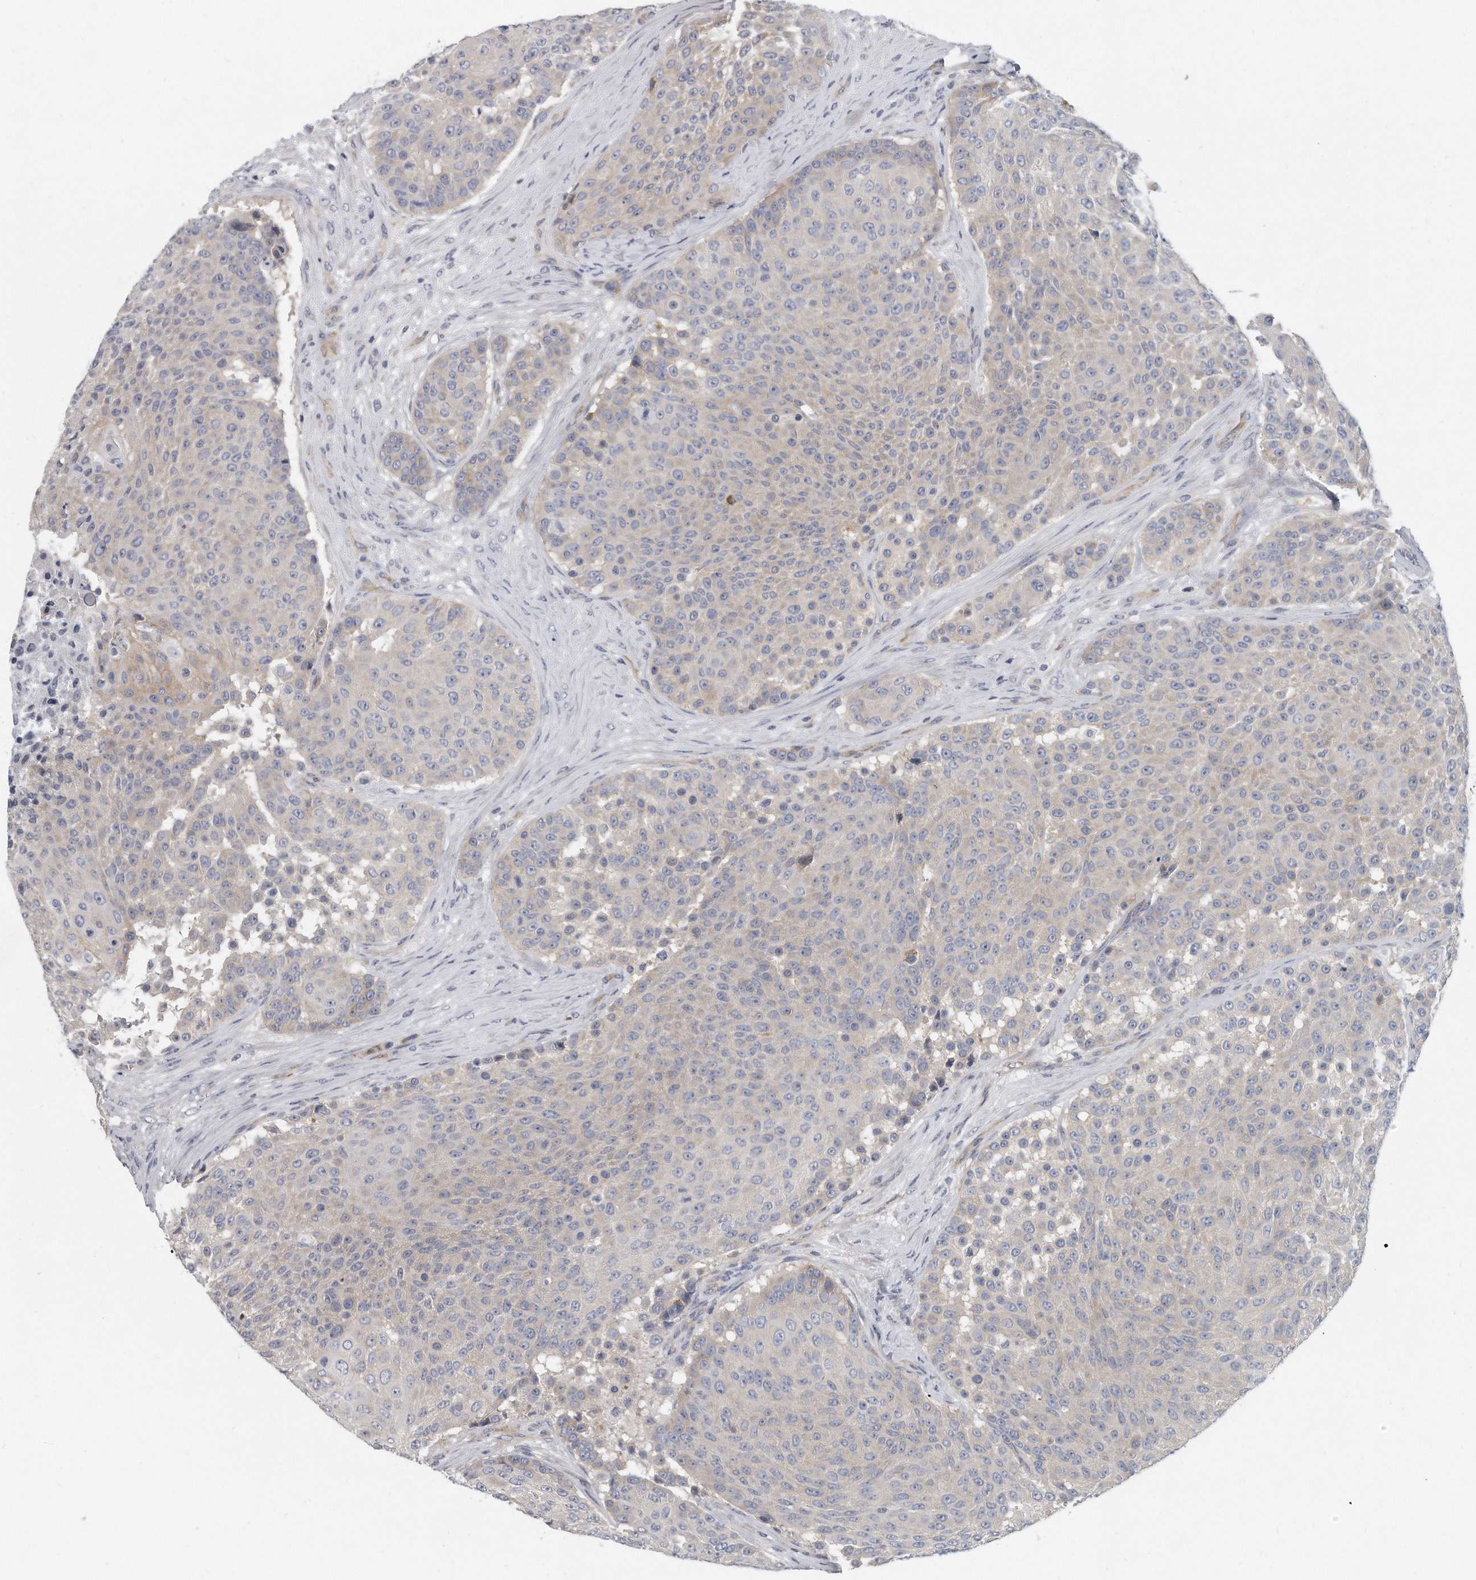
{"staining": {"intensity": "weak", "quantity": "<25%", "location": "cytoplasmic/membranous"}, "tissue": "urothelial cancer", "cell_type": "Tumor cells", "image_type": "cancer", "snomed": [{"axis": "morphology", "description": "Urothelial carcinoma, High grade"}, {"axis": "topography", "description": "Urinary bladder"}], "caption": "Histopathology image shows no protein expression in tumor cells of urothelial cancer tissue.", "gene": "PLEKHA6", "patient": {"sex": "female", "age": 63}}